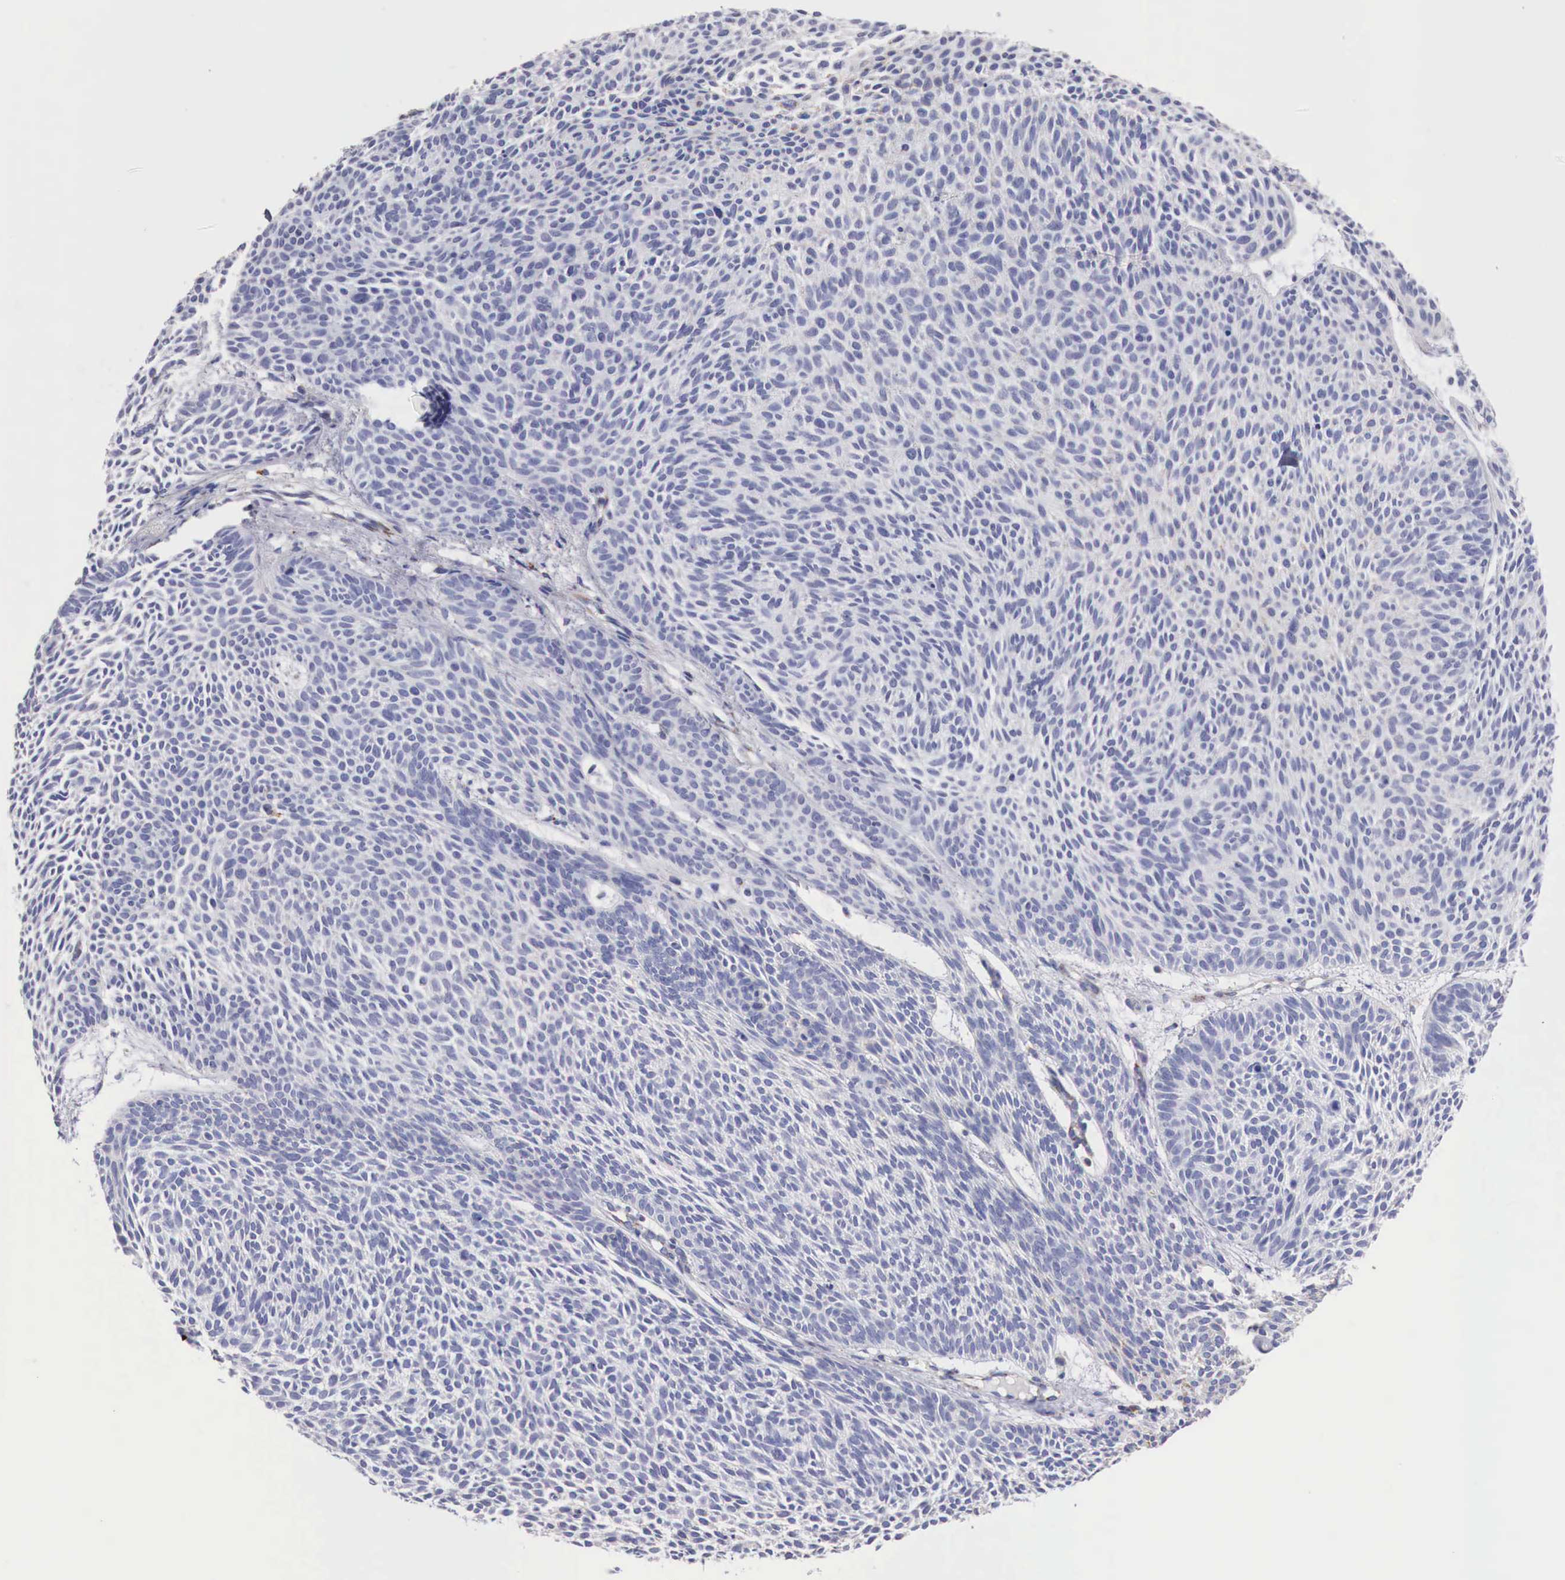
{"staining": {"intensity": "negative", "quantity": "none", "location": "none"}, "tissue": "skin cancer", "cell_type": "Tumor cells", "image_type": "cancer", "snomed": [{"axis": "morphology", "description": "Basal cell carcinoma"}, {"axis": "topography", "description": "Skin"}], "caption": "Immunohistochemistry image of skin cancer stained for a protein (brown), which exhibits no expression in tumor cells. (Brightfield microscopy of DAB (3,3'-diaminobenzidine) immunohistochemistry (IHC) at high magnification).", "gene": "IDH3G", "patient": {"sex": "male", "age": 84}}